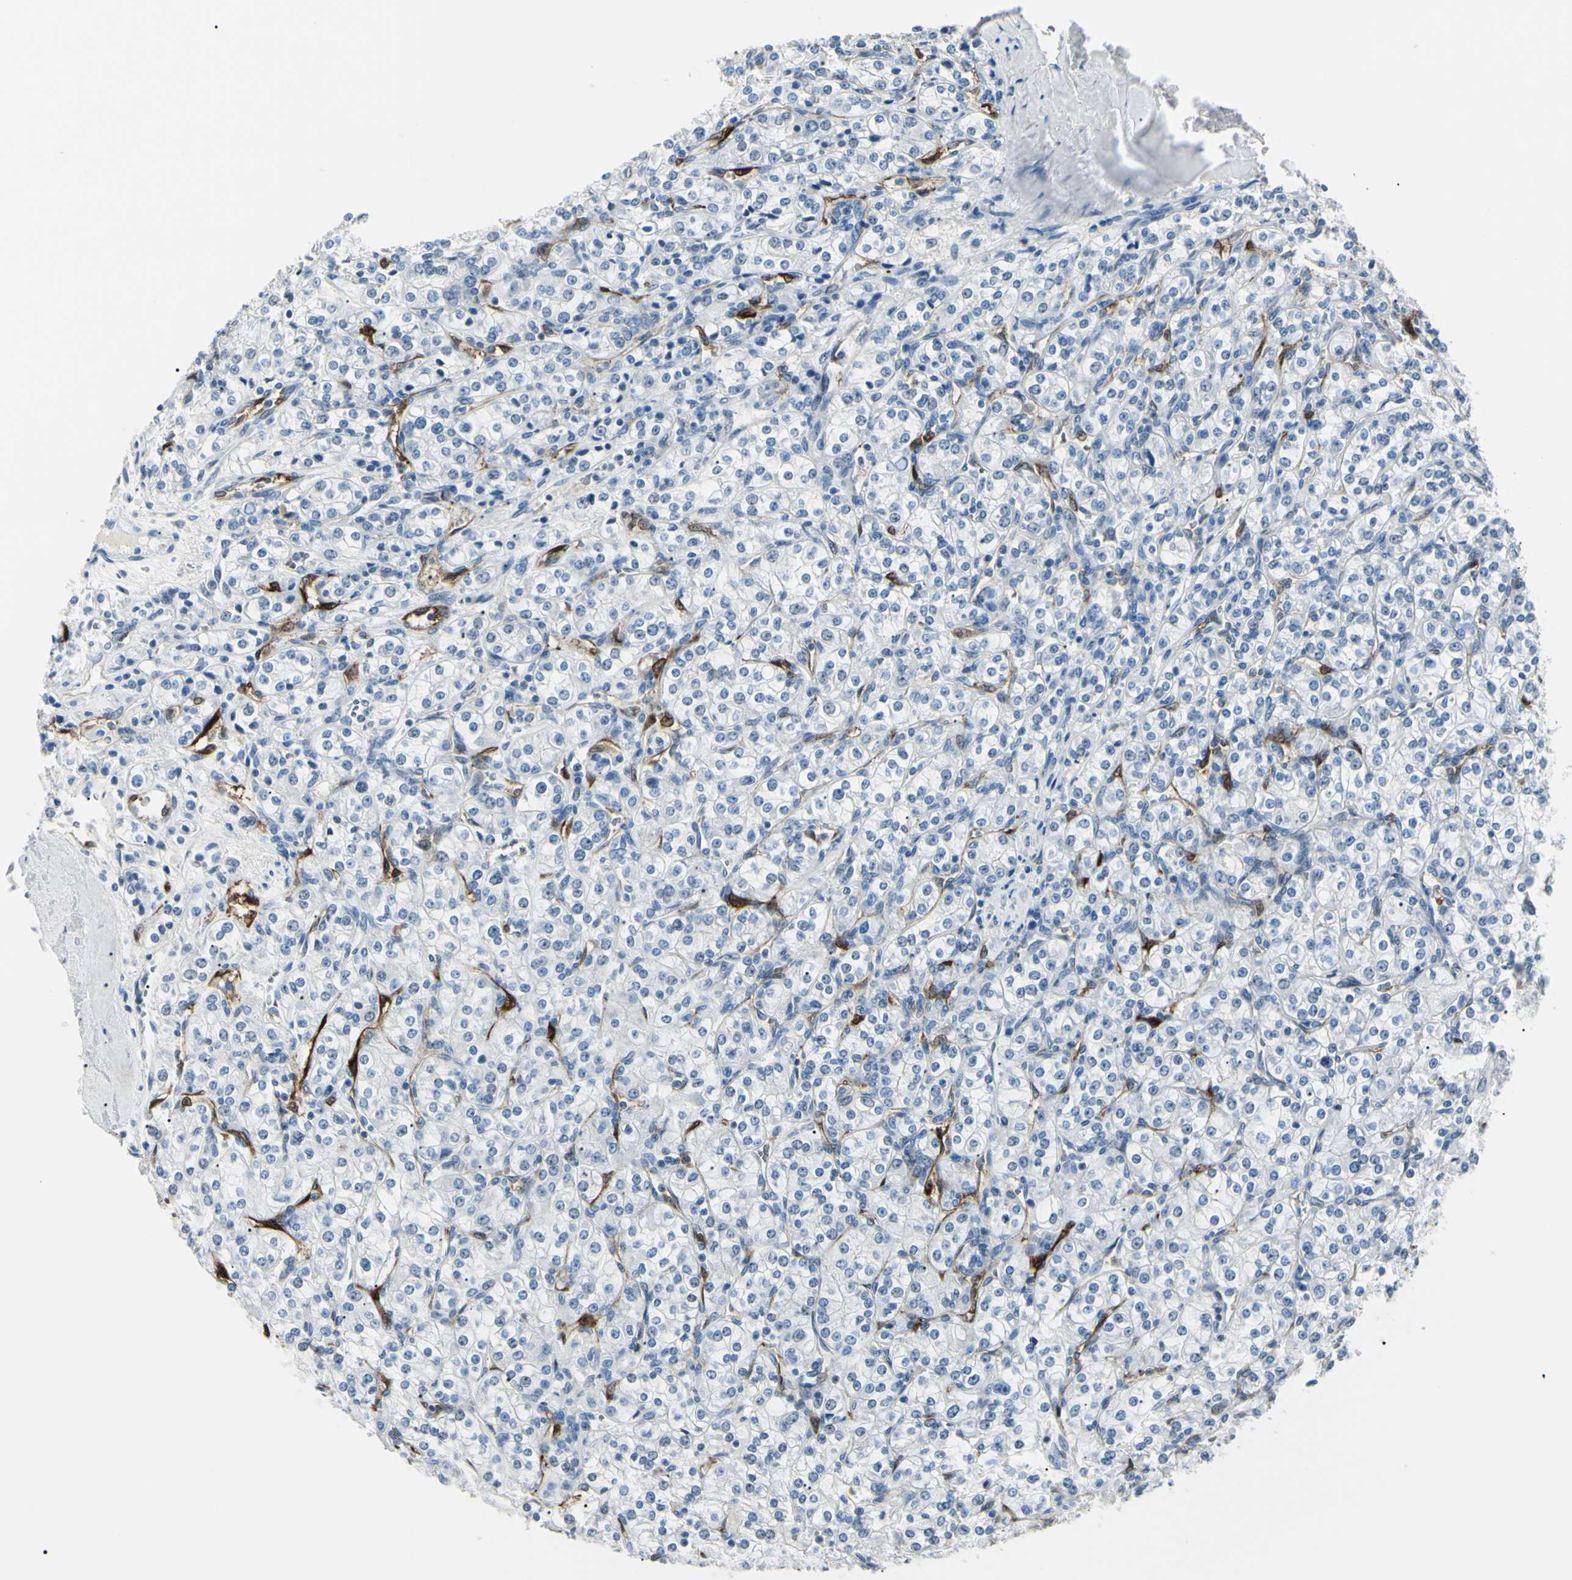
{"staining": {"intensity": "negative", "quantity": "none", "location": "none"}, "tissue": "renal cancer", "cell_type": "Tumor cells", "image_type": "cancer", "snomed": [{"axis": "morphology", "description": "Adenocarcinoma, NOS"}, {"axis": "topography", "description": "Kidney"}], "caption": "Renal adenocarcinoma stained for a protein using immunohistochemistry (IHC) reveals no expression tumor cells.", "gene": "CA2", "patient": {"sex": "male", "age": 77}}